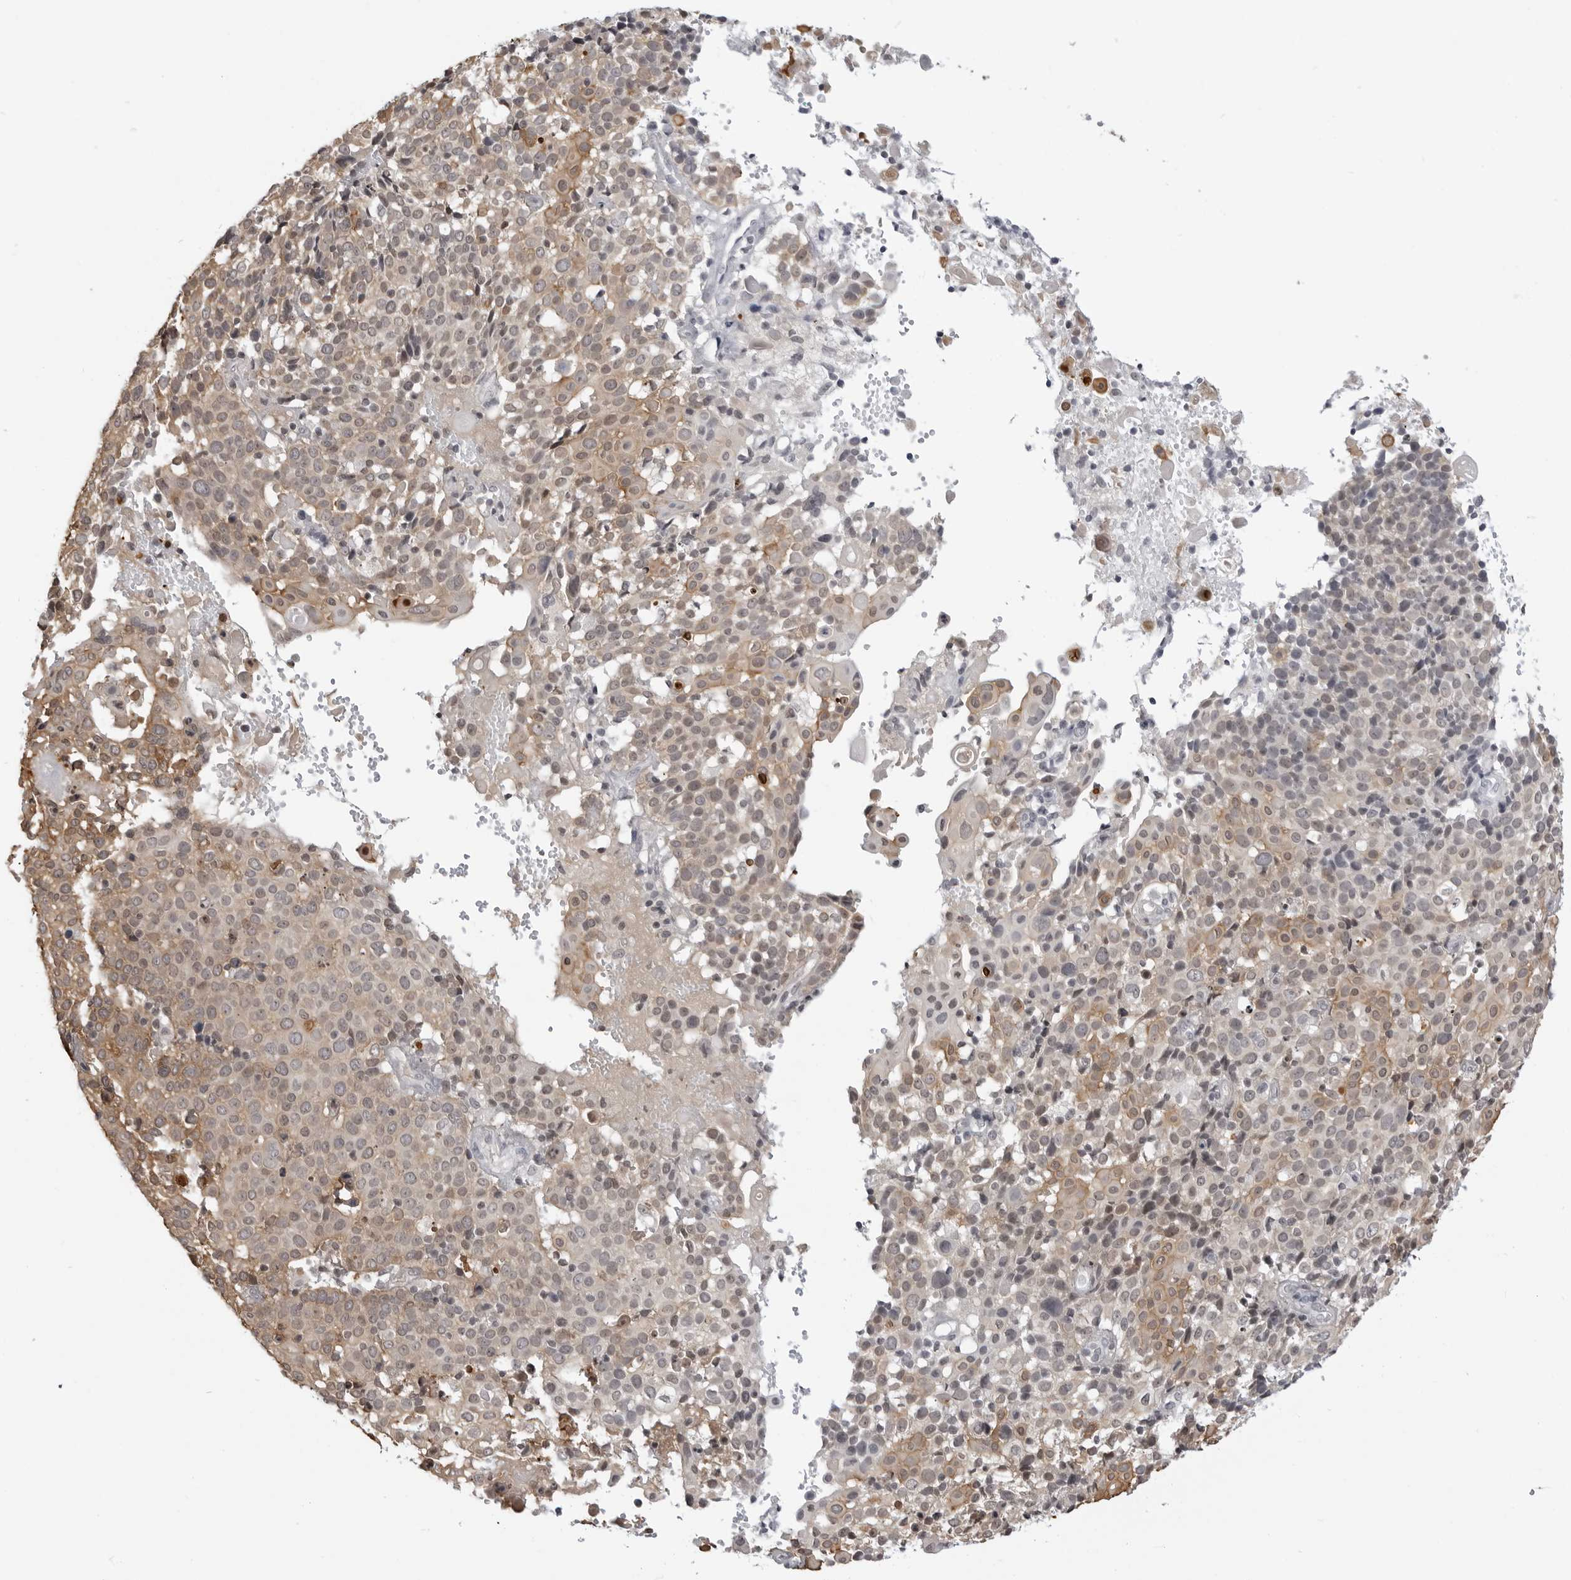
{"staining": {"intensity": "weak", "quantity": ">75%", "location": "cytoplasmic/membranous,nuclear"}, "tissue": "cervical cancer", "cell_type": "Tumor cells", "image_type": "cancer", "snomed": [{"axis": "morphology", "description": "Squamous cell carcinoma, NOS"}, {"axis": "topography", "description": "Cervix"}], "caption": "Immunohistochemical staining of human cervical cancer (squamous cell carcinoma) demonstrates low levels of weak cytoplasmic/membranous and nuclear expression in approximately >75% of tumor cells.", "gene": "YWHAG", "patient": {"sex": "female", "age": 74}}